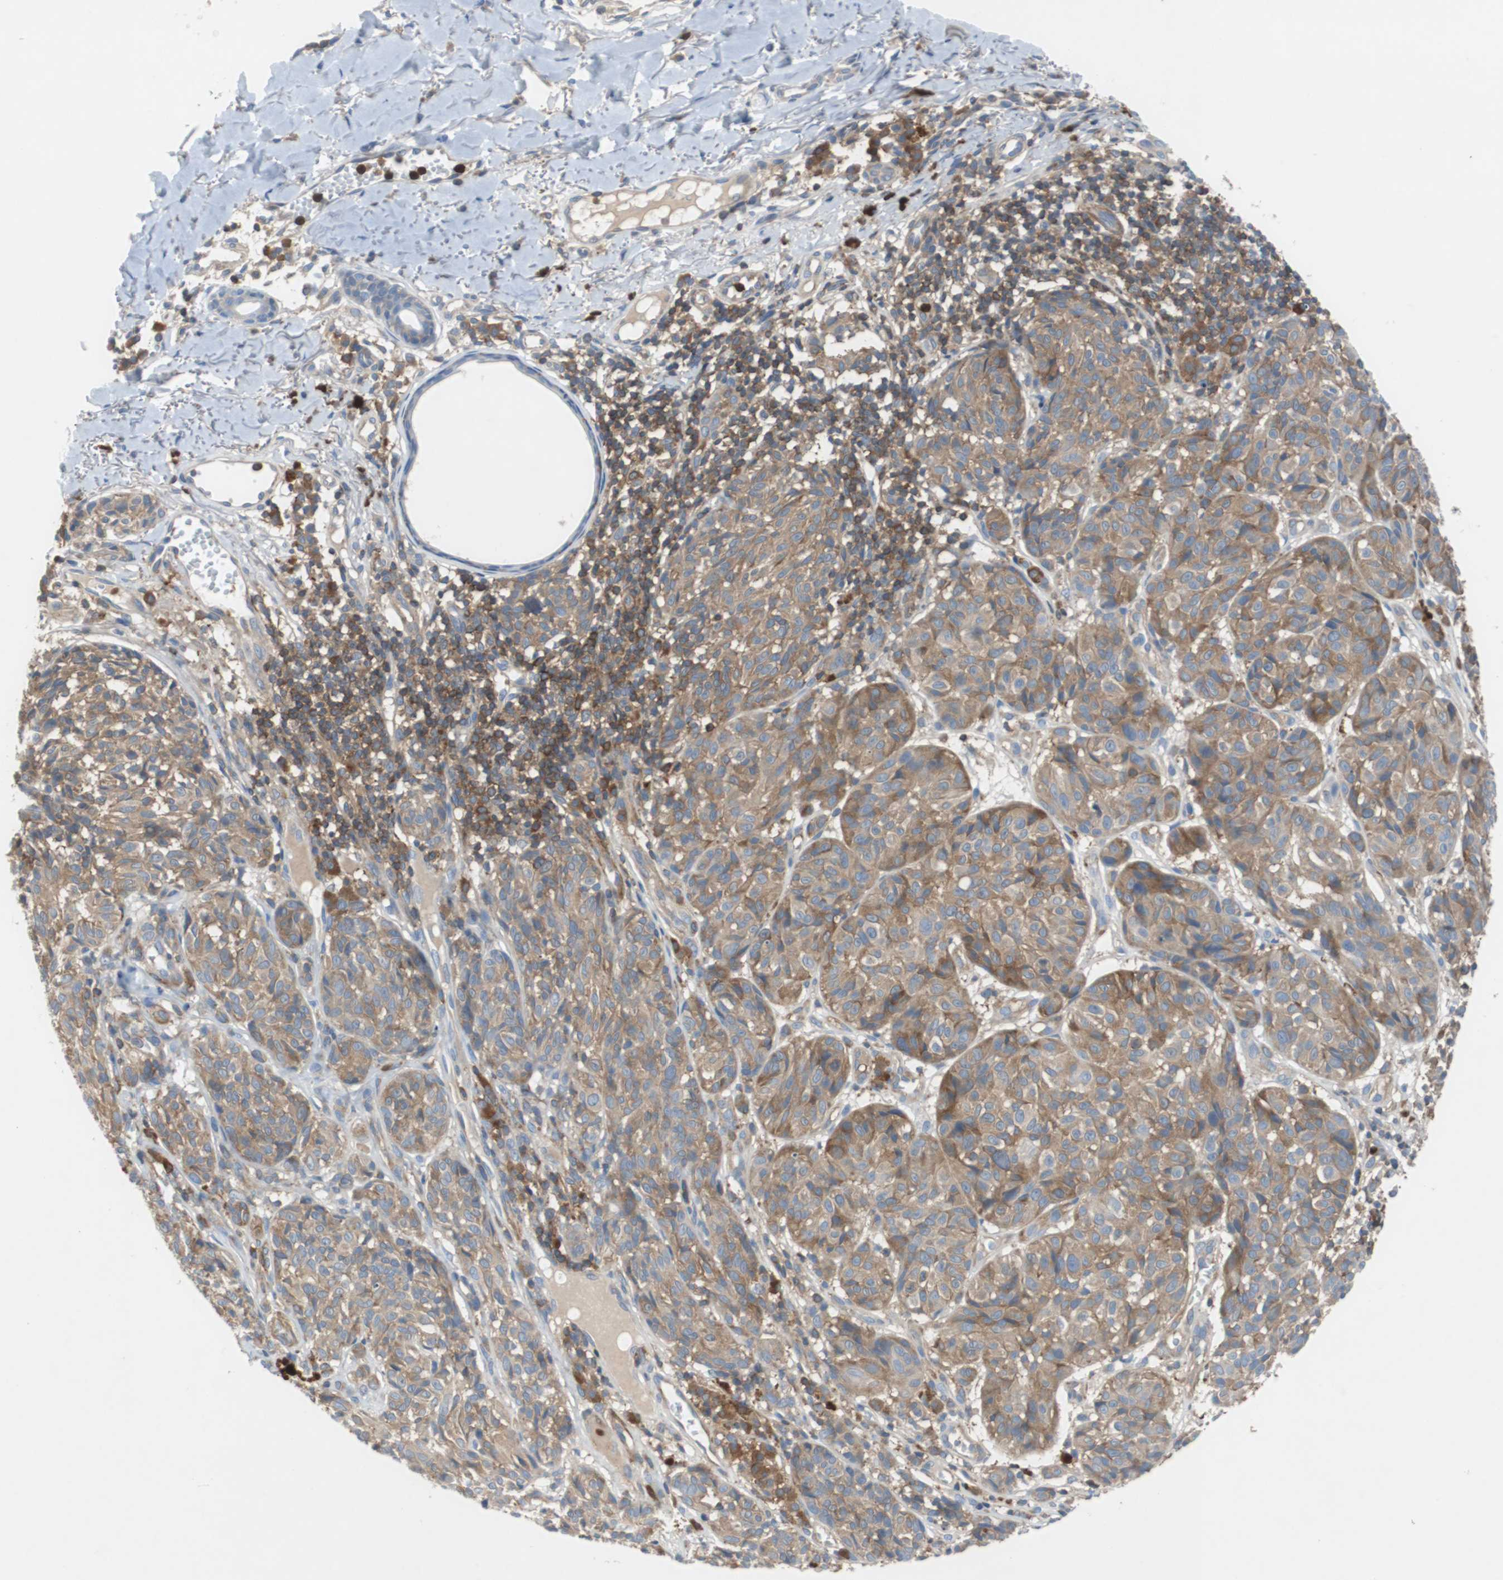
{"staining": {"intensity": "moderate", "quantity": ">75%", "location": "cytoplasmic/membranous"}, "tissue": "melanoma", "cell_type": "Tumor cells", "image_type": "cancer", "snomed": [{"axis": "morphology", "description": "Malignant melanoma, NOS"}, {"axis": "topography", "description": "Skin"}], "caption": "Moderate cytoplasmic/membranous expression is appreciated in about >75% of tumor cells in malignant melanoma. The staining was performed using DAB (3,3'-diaminobenzidine), with brown indicating positive protein expression. Nuclei are stained blue with hematoxylin.", "gene": "GYS1", "patient": {"sex": "female", "age": 46}}